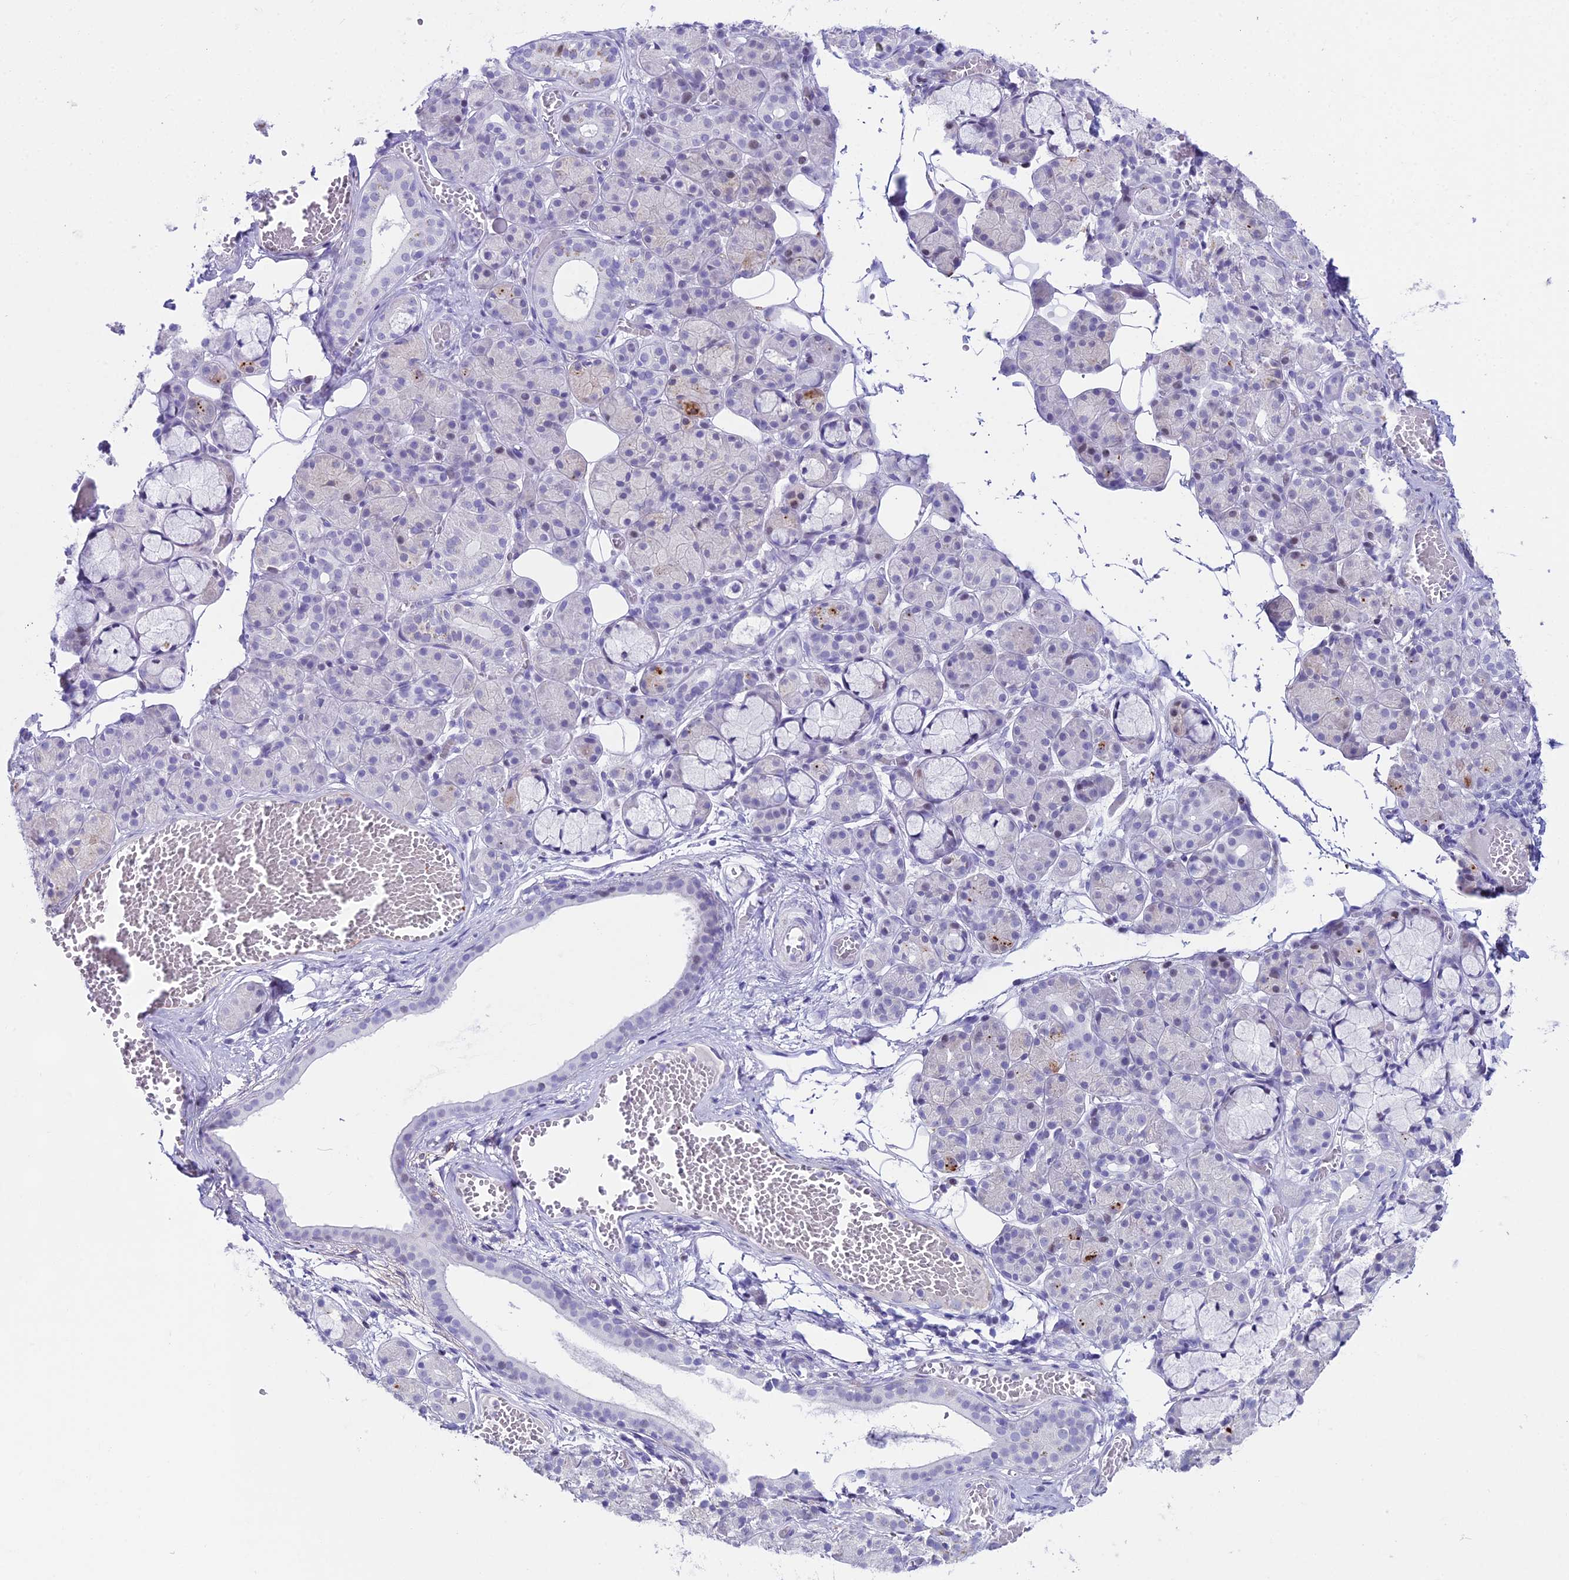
{"staining": {"intensity": "moderate", "quantity": "<25%", "location": "nuclear"}, "tissue": "salivary gland", "cell_type": "Glandular cells", "image_type": "normal", "snomed": [{"axis": "morphology", "description": "Normal tissue, NOS"}, {"axis": "topography", "description": "Salivary gland"}], "caption": "This micrograph shows IHC staining of benign human salivary gland, with low moderate nuclear positivity in about <25% of glandular cells.", "gene": "CC2D2A", "patient": {"sex": "male", "age": 63}}